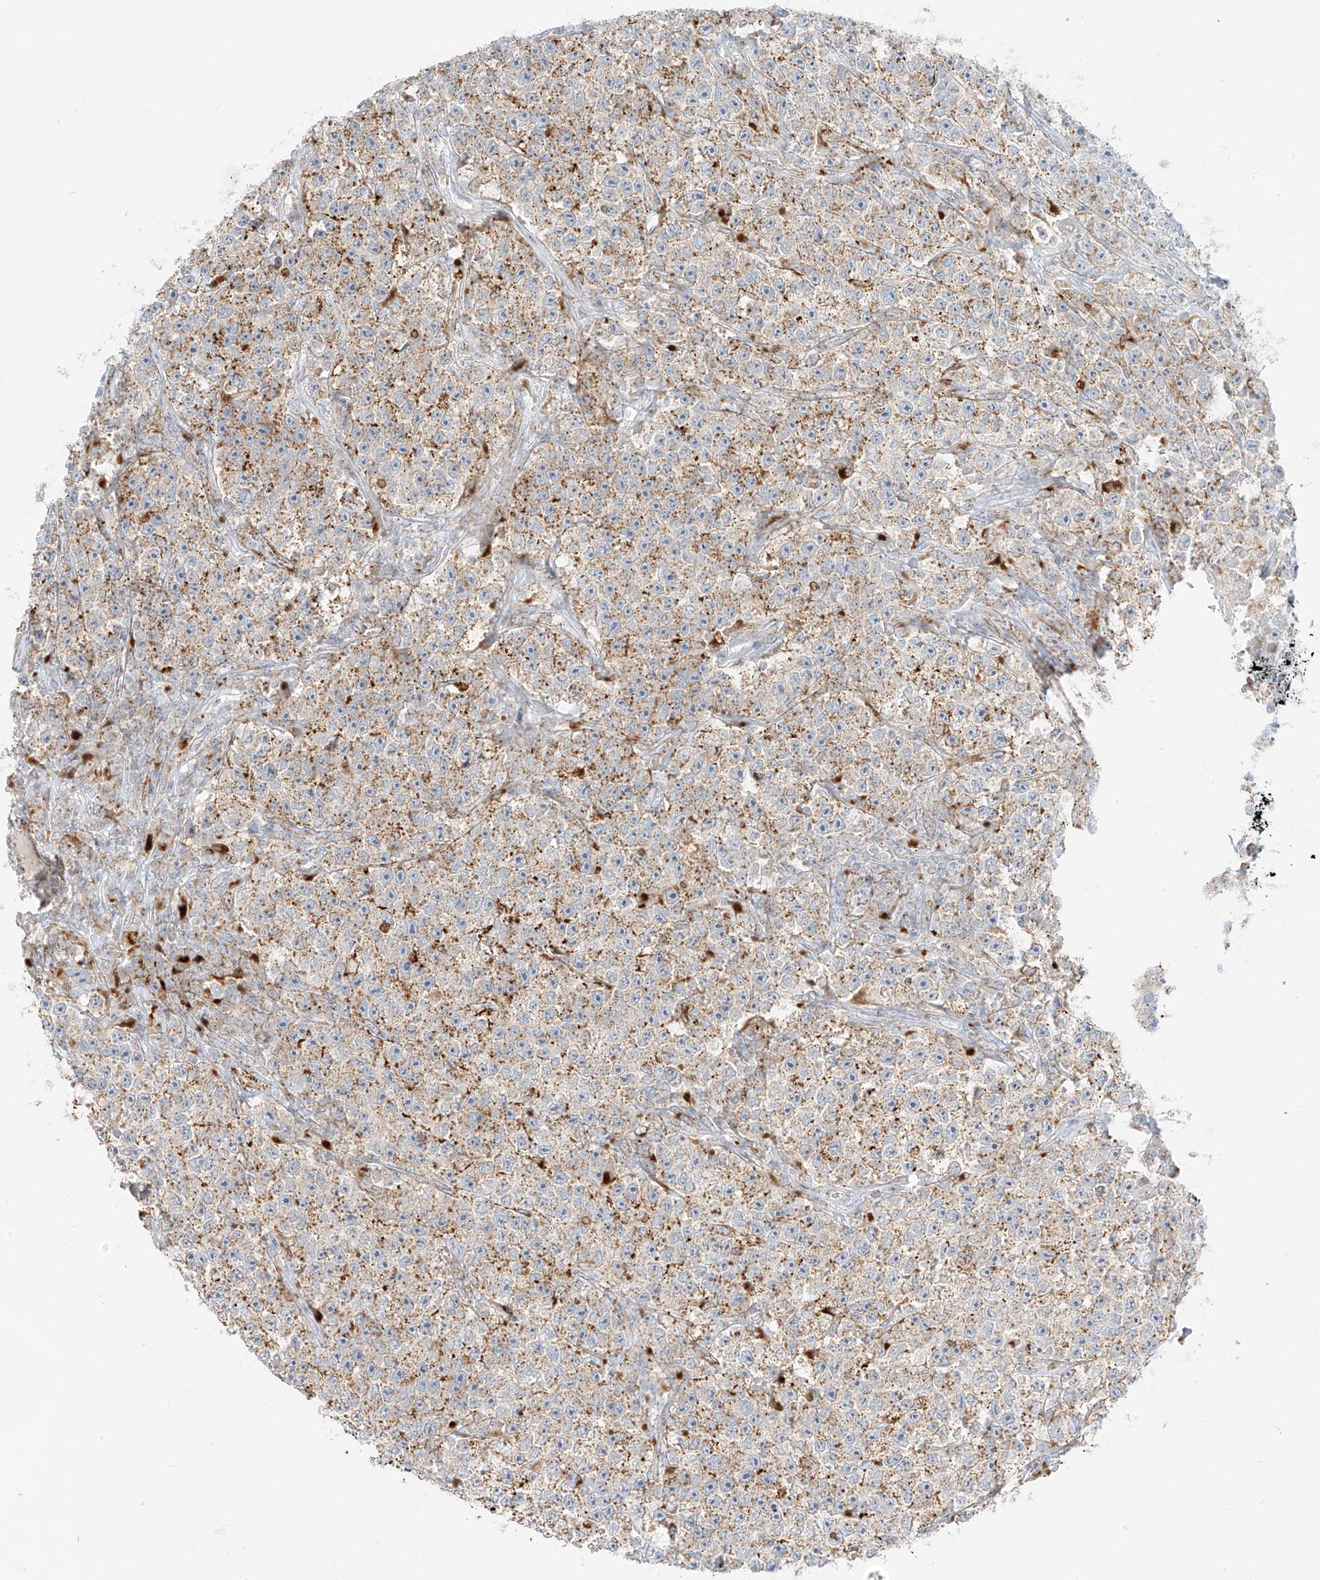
{"staining": {"intensity": "moderate", "quantity": ">75%", "location": "cytoplasmic/membranous"}, "tissue": "testis cancer", "cell_type": "Tumor cells", "image_type": "cancer", "snomed": [{"axis": "morphology", "description": "Seminoma, NOS"}, {"axis": "topography", "description": "Testis"}], "caption": "Immunohistochemical staining of human testis seminoma reveals medium levels of moderate cytoplasmic/membranous staining in about >75% of tumor cells.", "gene": "SLC35F6", "patient": {"sex": "male", "age": 22}}